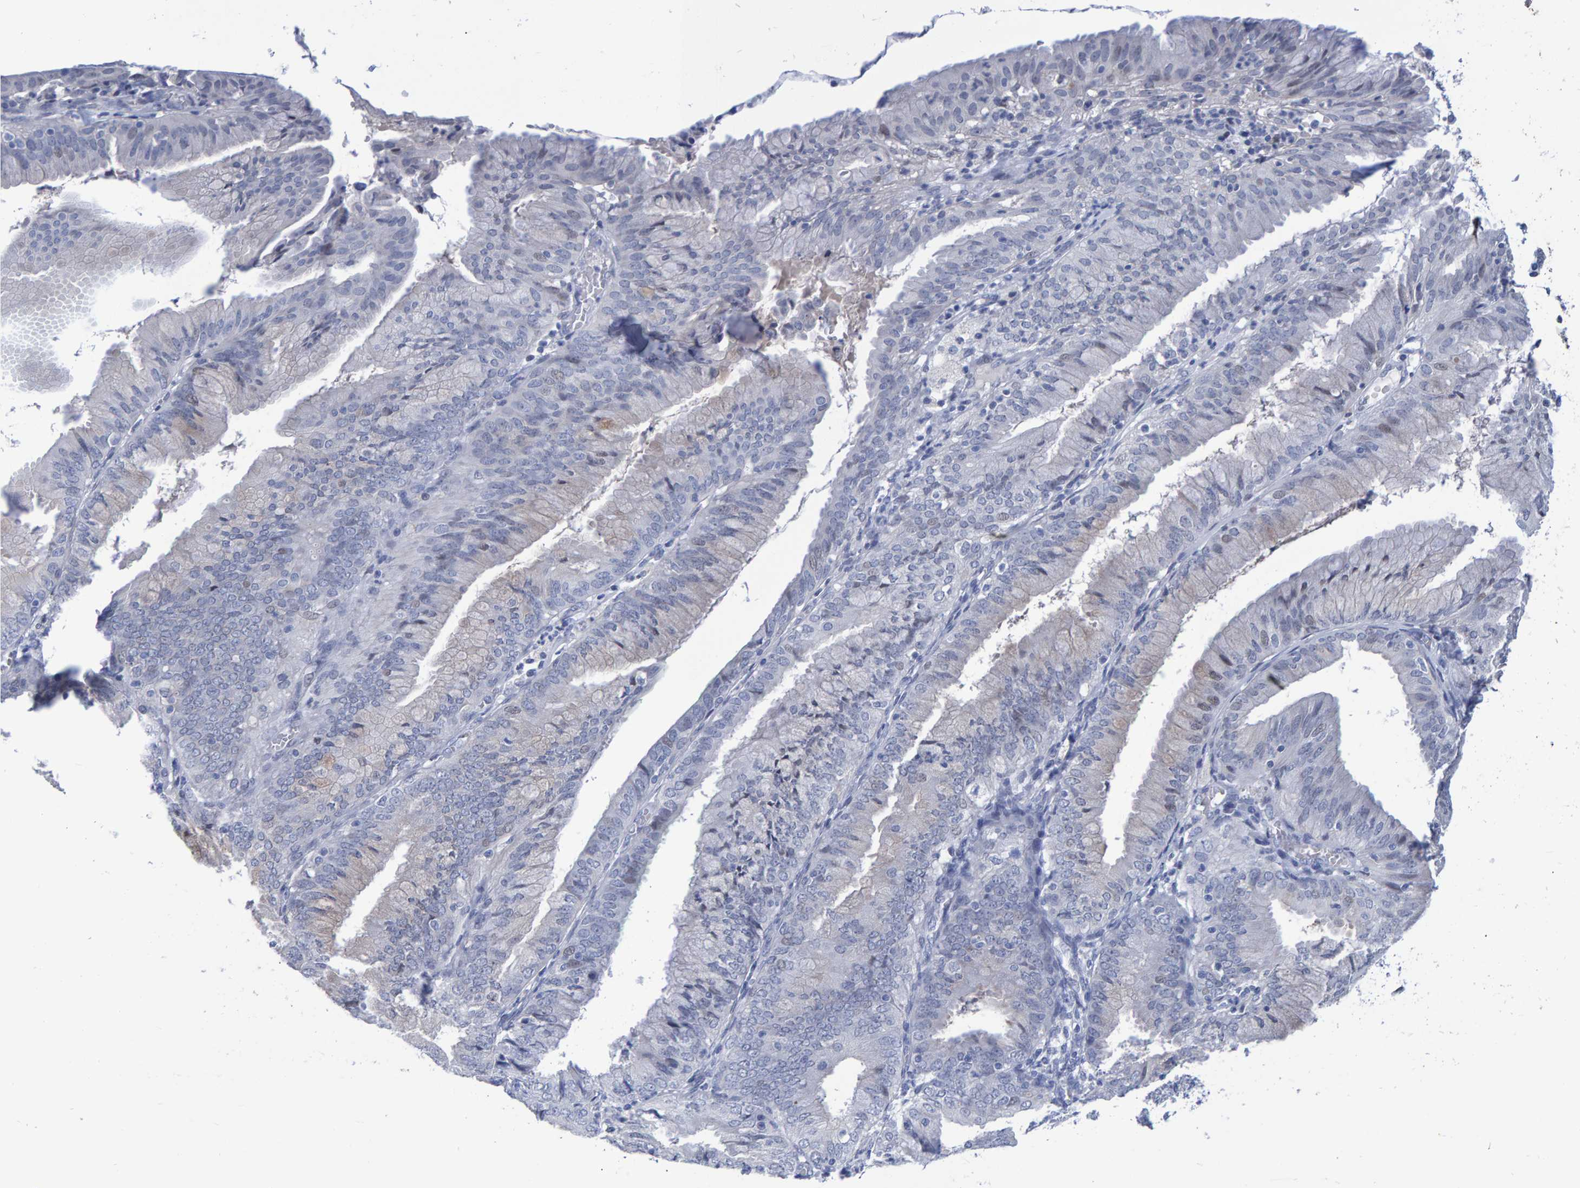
{"staining": {"intensity": "negative", "quantity": "none", "location": "none"}, "tissue": "endometrium", "cell_type": "Cells in endometrial stroma", "image_type": "normal", "snomed": [{"axis": "morphology", "description": "Normal tissue, NOS"}, {"axis": "morphology", "description": "Adenocarcinoma, NOS"}, {"axis": "topography", "description": "Endometrium"}], "caption": "This photomicrograph is of benign endometrium stained with IHC to label a protein in brown with the nuclei are counter-stained blue. There is no expression in cells in endometrial stroma. The staining was performed using DAB (3,3'-diaminobenzidine) to visualize the protein expression in brown, while the nuclei were stained in blue with hematoxylin (Magnification: 20x).", "gene": "PROCA1", "patient": {"sex": "female", "age": 57}}